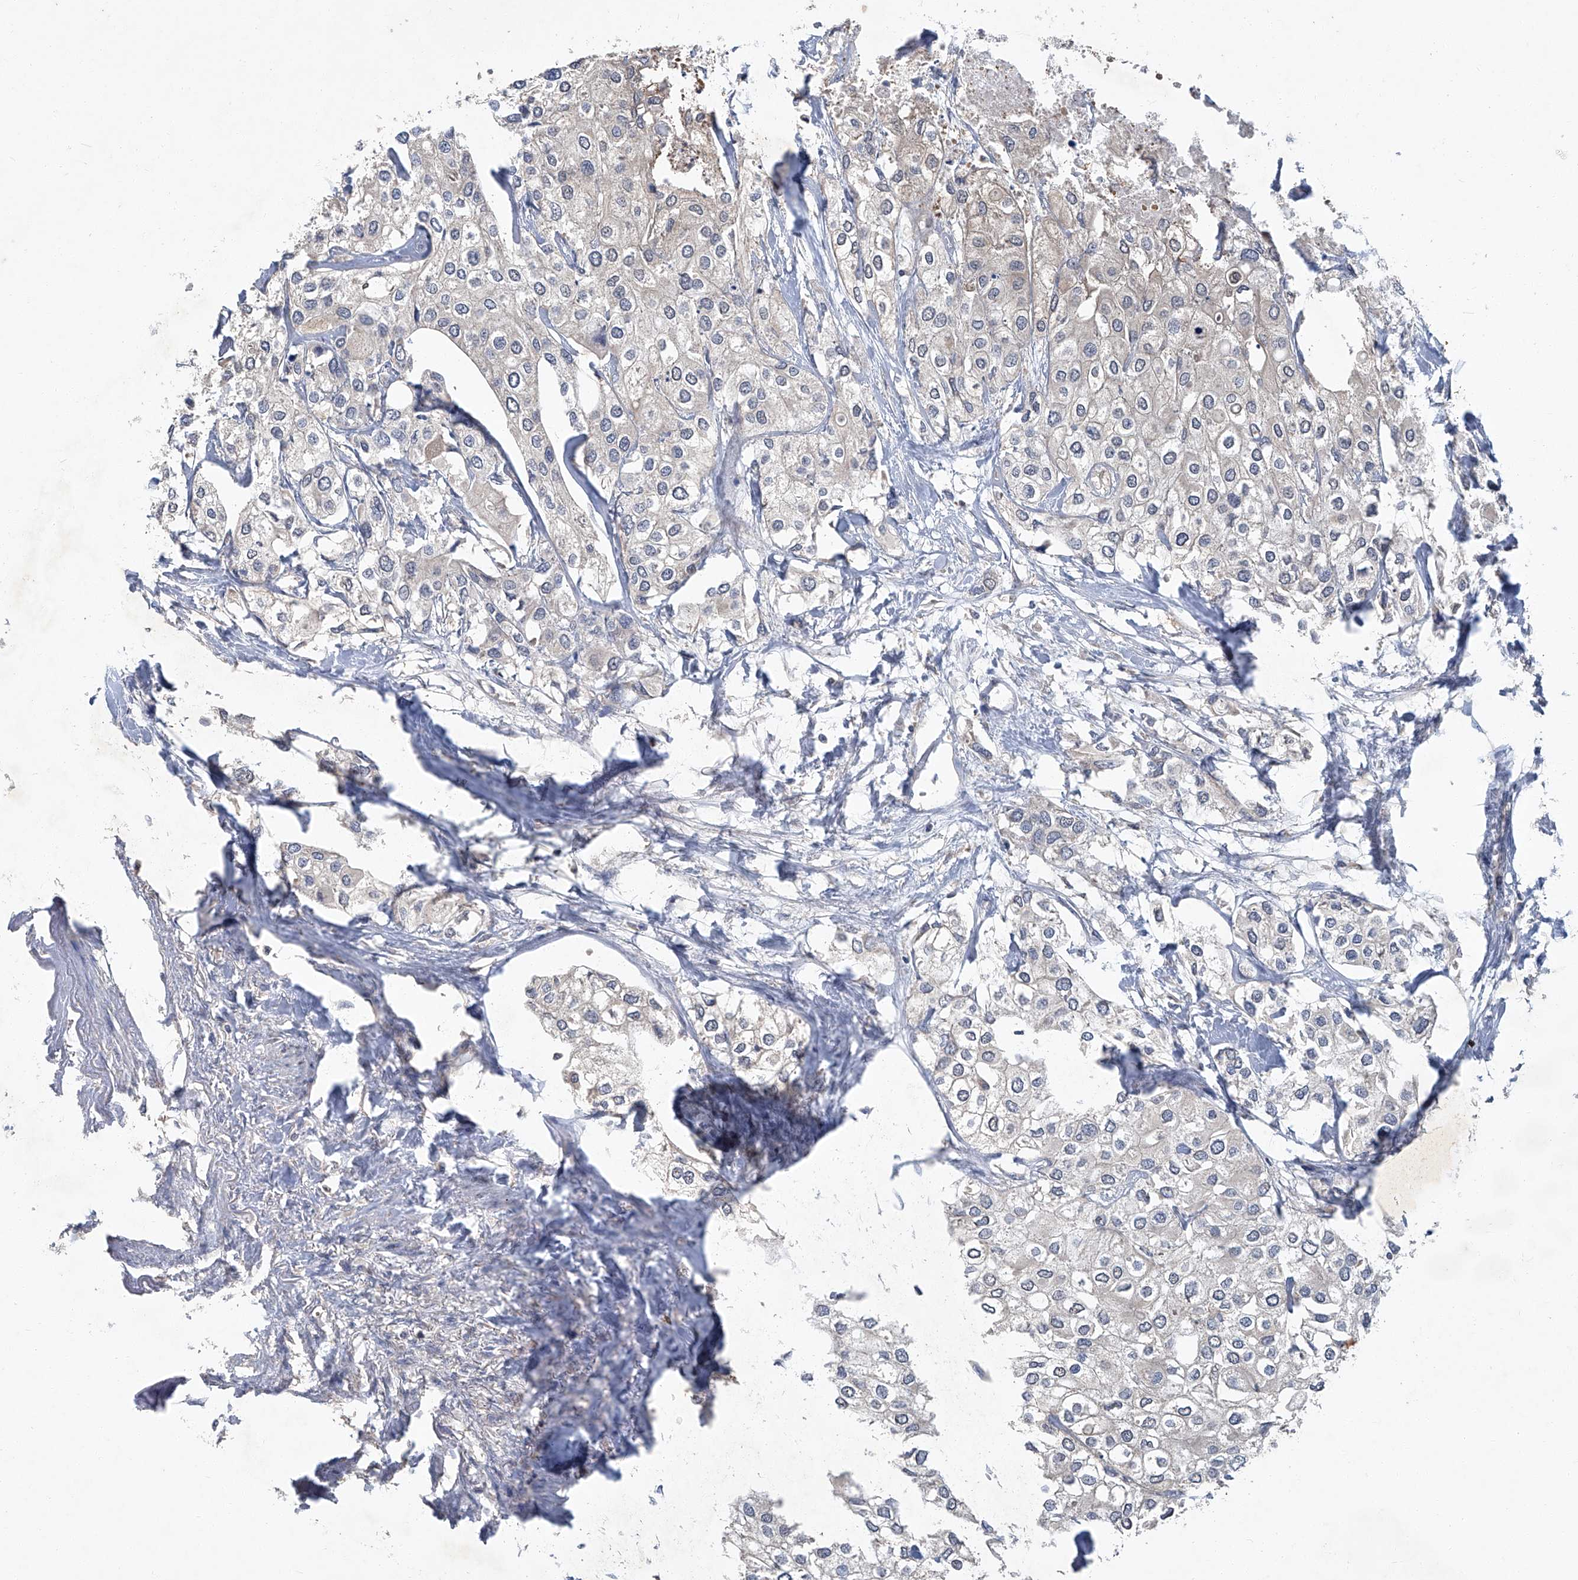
{"staining": {"intensity": "negative", "quantity": "none", "location": "none"}, "tissue": "urothelial cancer", "cell_type": "Tumor cells", "image_type": "cancer", "snomed": [{"axis": "morphology", "description": "Urothelial carcinoma, High grade"}, {"axis": "topography", "description": "Urinary bladder"}], "caption": "Tumor cells are negative for protein expression in human urothelial carcinoma (high-grade). (DAB (3,3'-diaminobenzidine) immunohistochemistry with hematoxylin counter stain).", "gene": "ANKRD34A", "patient": {"sex": "male", "age": 64}}